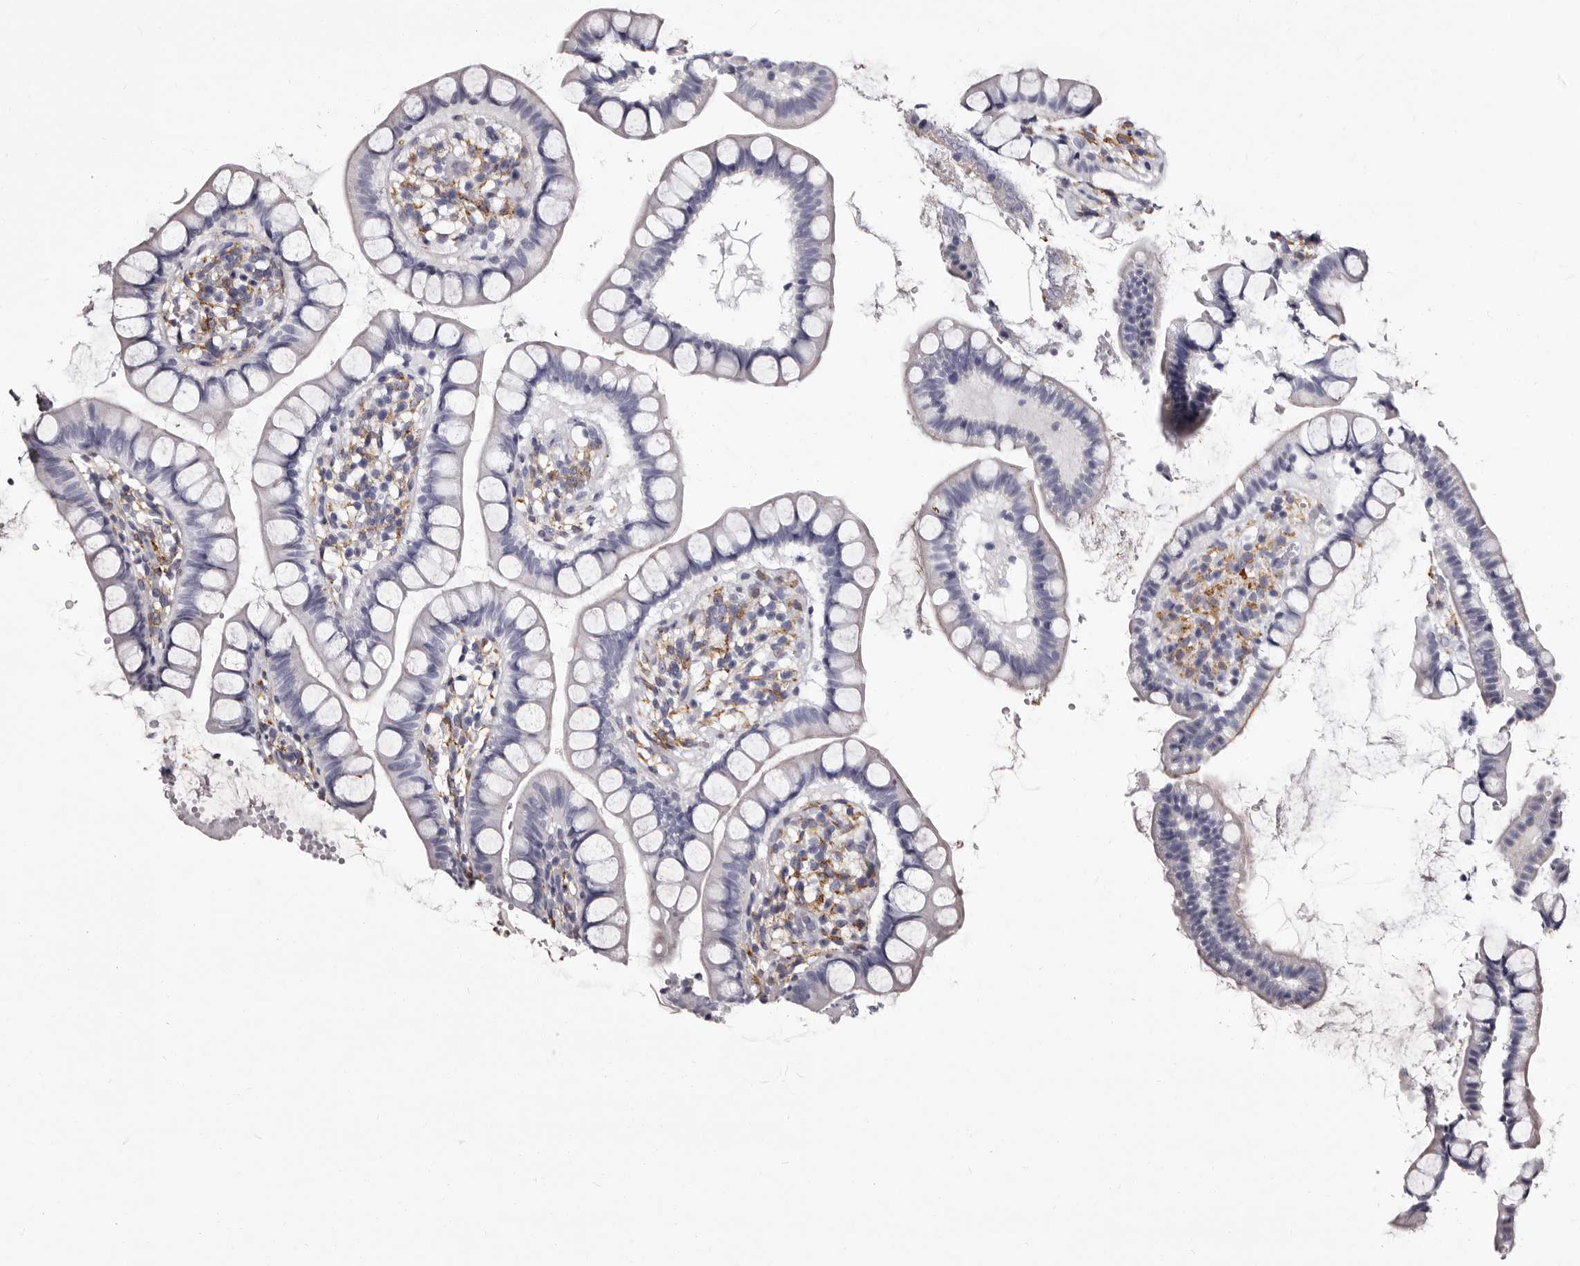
{"staining": {"intensity": "negative", "quantity": "none", "location": "none"}, "tissue": "small intestine", "cell_type": "Glandular cells", "image_type": "normal", "snomed": [{"axis": "morphology", "description": "Normal tissue, NOS"}, {"axis": "topography", "description": "Small intestine"}], "caption": "A micrograph of small intestine stained for a protein shows no brown staining in glandular cells. (Stains: DAB immunohistochemistry with hematoxylin counter stain, Microscopy: brightfield microscopy at high magnification).", "gene": "AUNIP", "patient": {"sex": "female", "age": 84}}